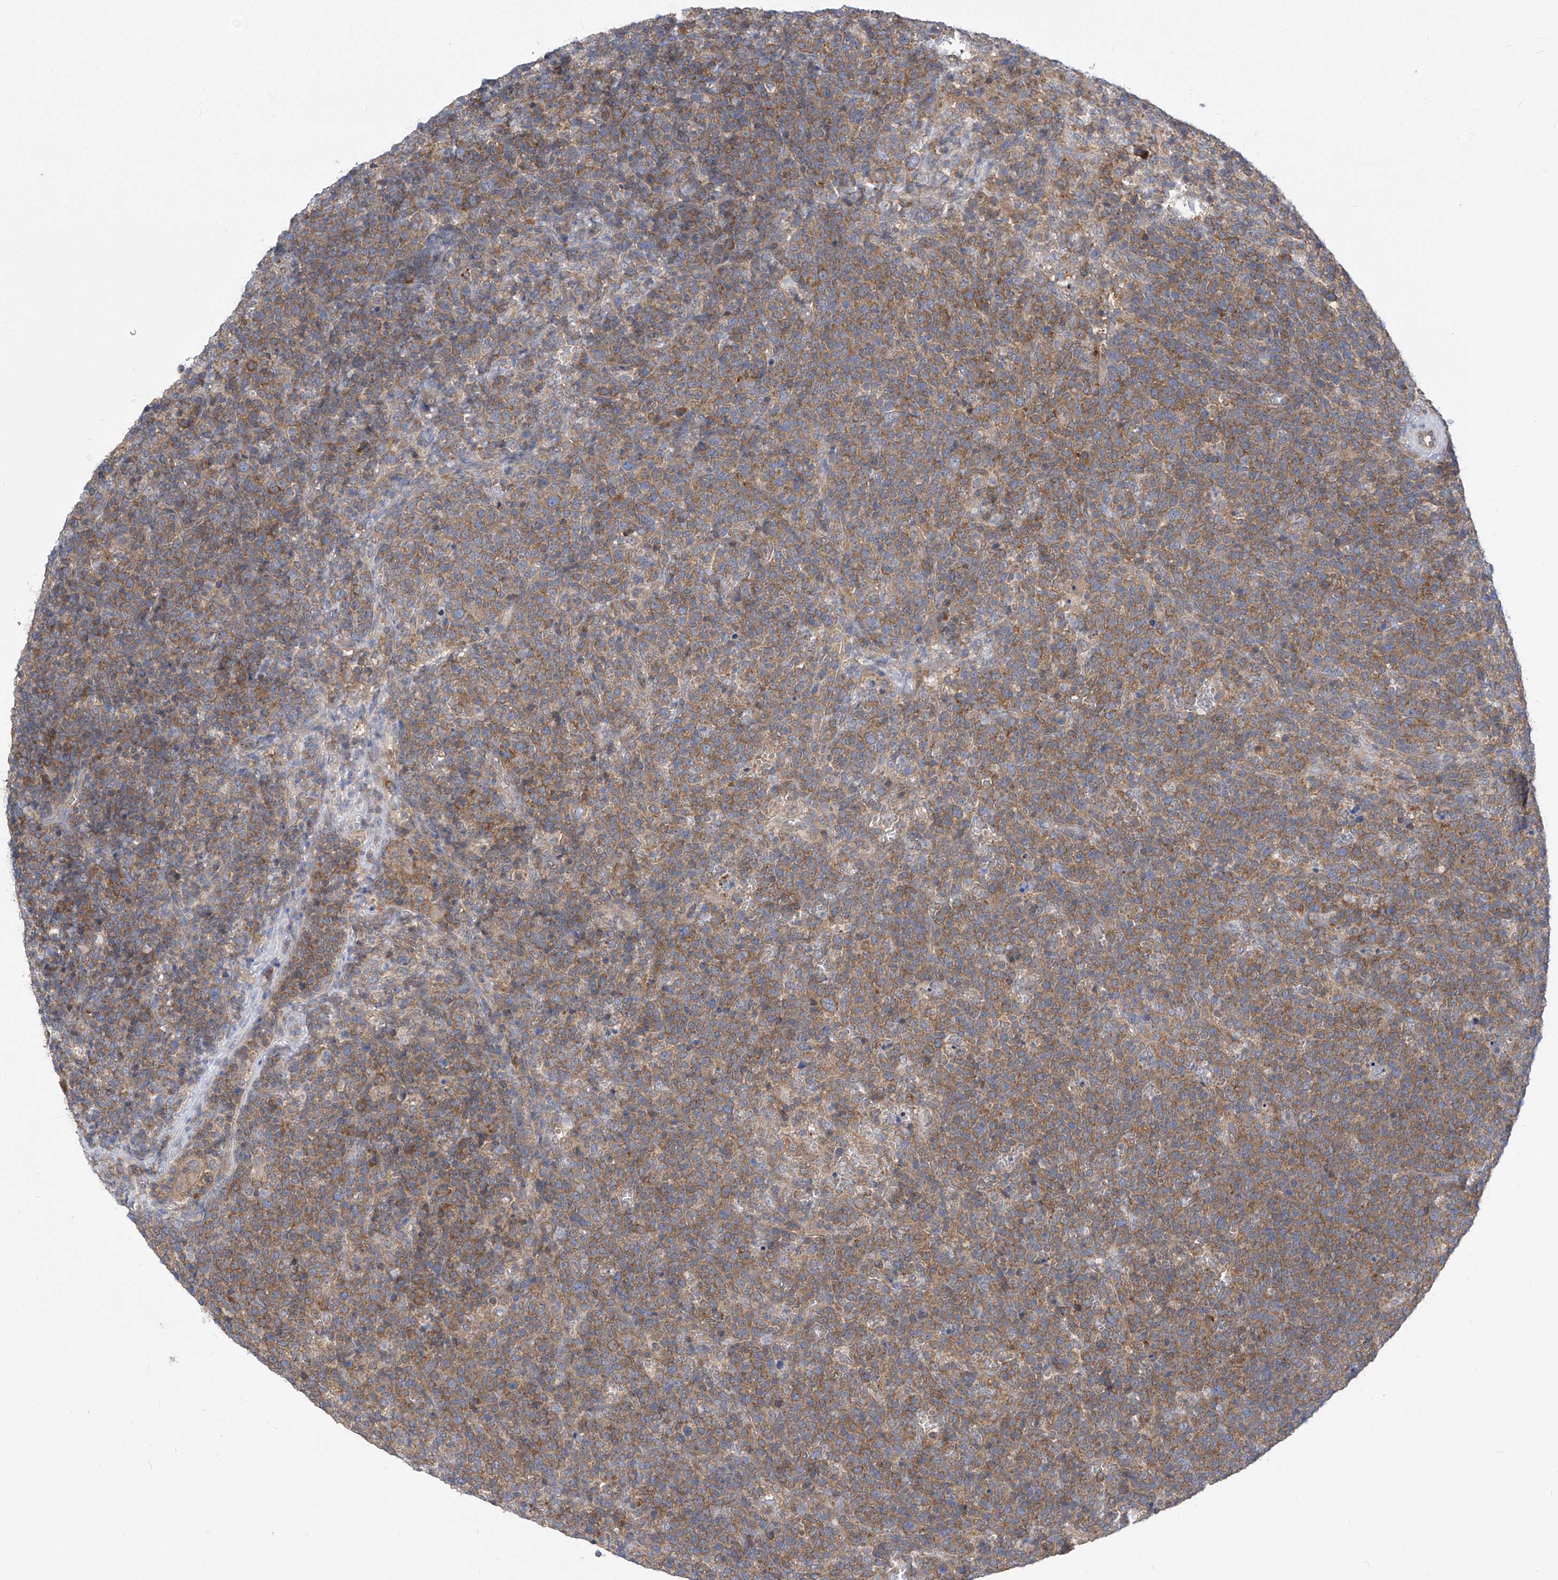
{"staining": {"intensity": "moderate", "quantity": ">75%", "location": "cytoplasmic/membranous"}, "tissue": "lymphoma", "cell_type": "Tumor cells", "image_type": "cancer", "snomed": [{"axis": "morphology", "description": "Malignant lymphoma, non-Hodgkin's type, High grade"}, {"axis": "topography", "description": "Lymph node"}], "caption": "Brown immunohistochemical staining in human high-grade malignant lymphoma, non-Hodgkin's type displays moderate cytoplasmic/membranous expression in about >75% of tumor cells.", "gene": "EIF3M", "patient": {"sex": "male", "age": 61}}